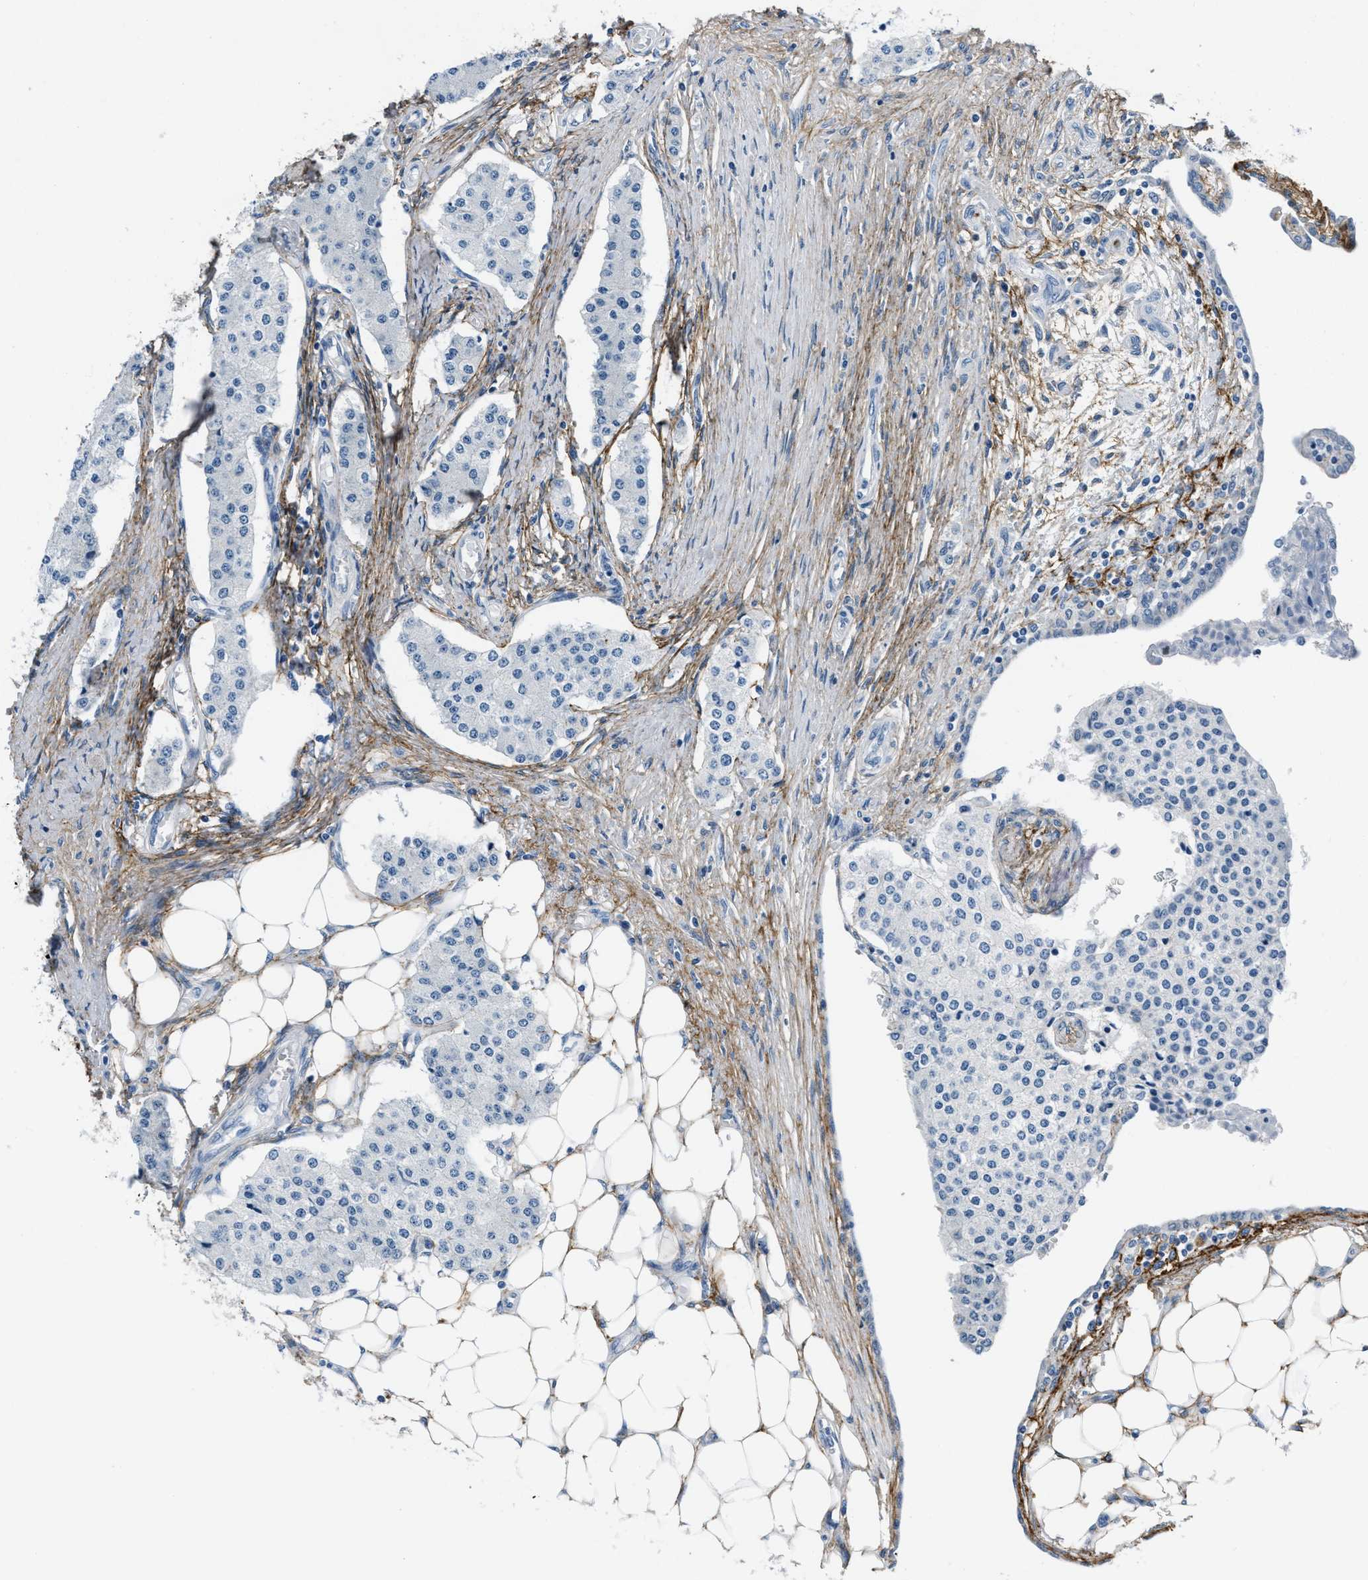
{"staining": {"intensity": "negative", "quantity": "none", "location": "none"}, "tissue": "carcinoid", "cell_type": "Tumor cells", "image_type": "cancer", "snomed": [{"axis": "morphology", "description": "Carcinoid, malignant, NOS"}, {"axis": "topography", "description": "Colon"}], "caption": "A photomicrograph of malignant carcinoid stained for a protein shows no brown staining in tumor cells. (DAB IHC visualized using brightfield microscopy, high magnification).", "gene": "FBN1", "patient": {"sex": "female", "age": 52}}